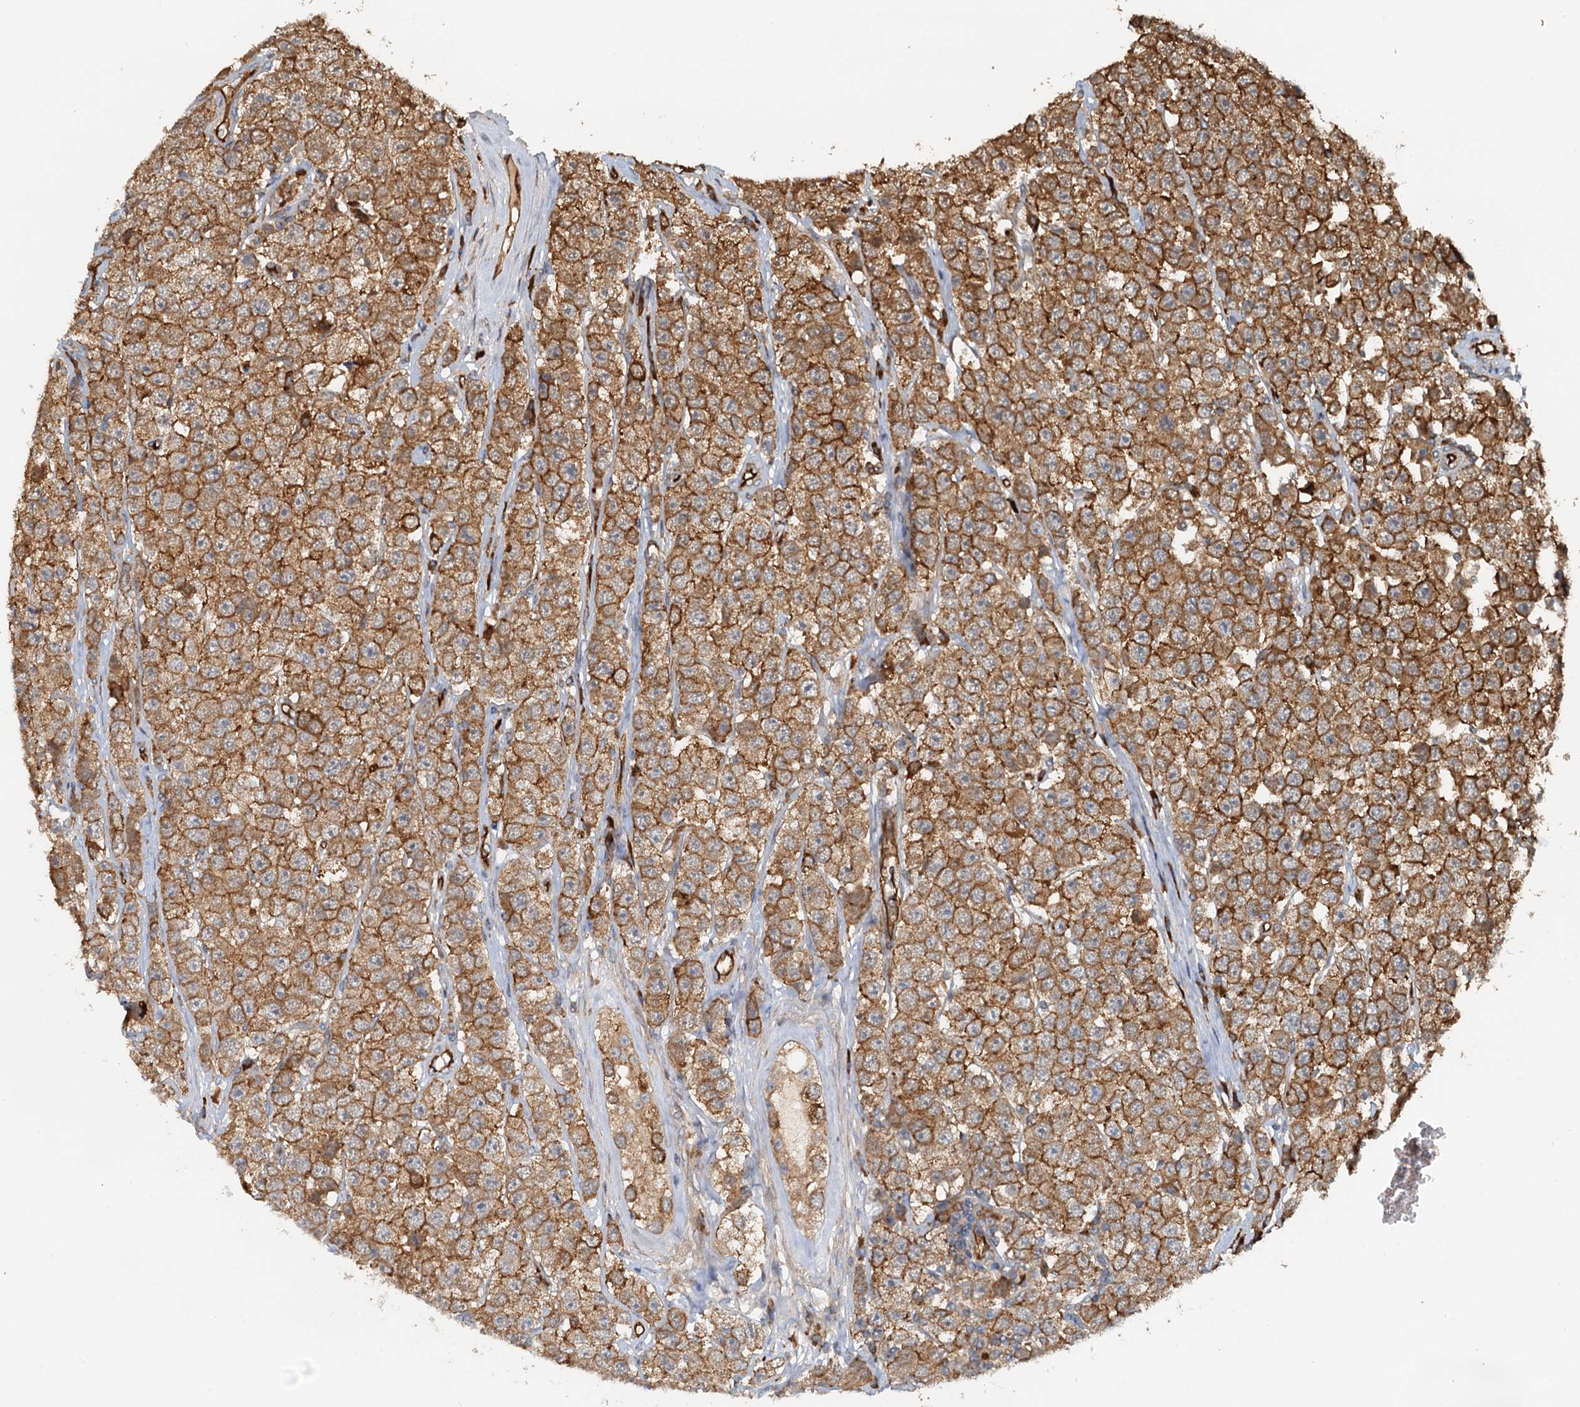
{"staining": {"intensity": "moderate", "quantity": ">75%", "location": "cytoplasmic/membranous"}, "tissue": "testis cancer", "cell_type": "Tumor cells", "image_type": "cancer", "snomed": [{"axis": "morphology", "description": "Seminoma, NOS"}, {"axis": "topography", "description": "Testis"}], "caption": "Protein expression analysis of human seminoma (testis) reveals moderate cytoplasmic/membranous positivity in about >75% of tumor cells.", "gene": "NIPAL3", "patient": {"sex": "male", "age": 28}}